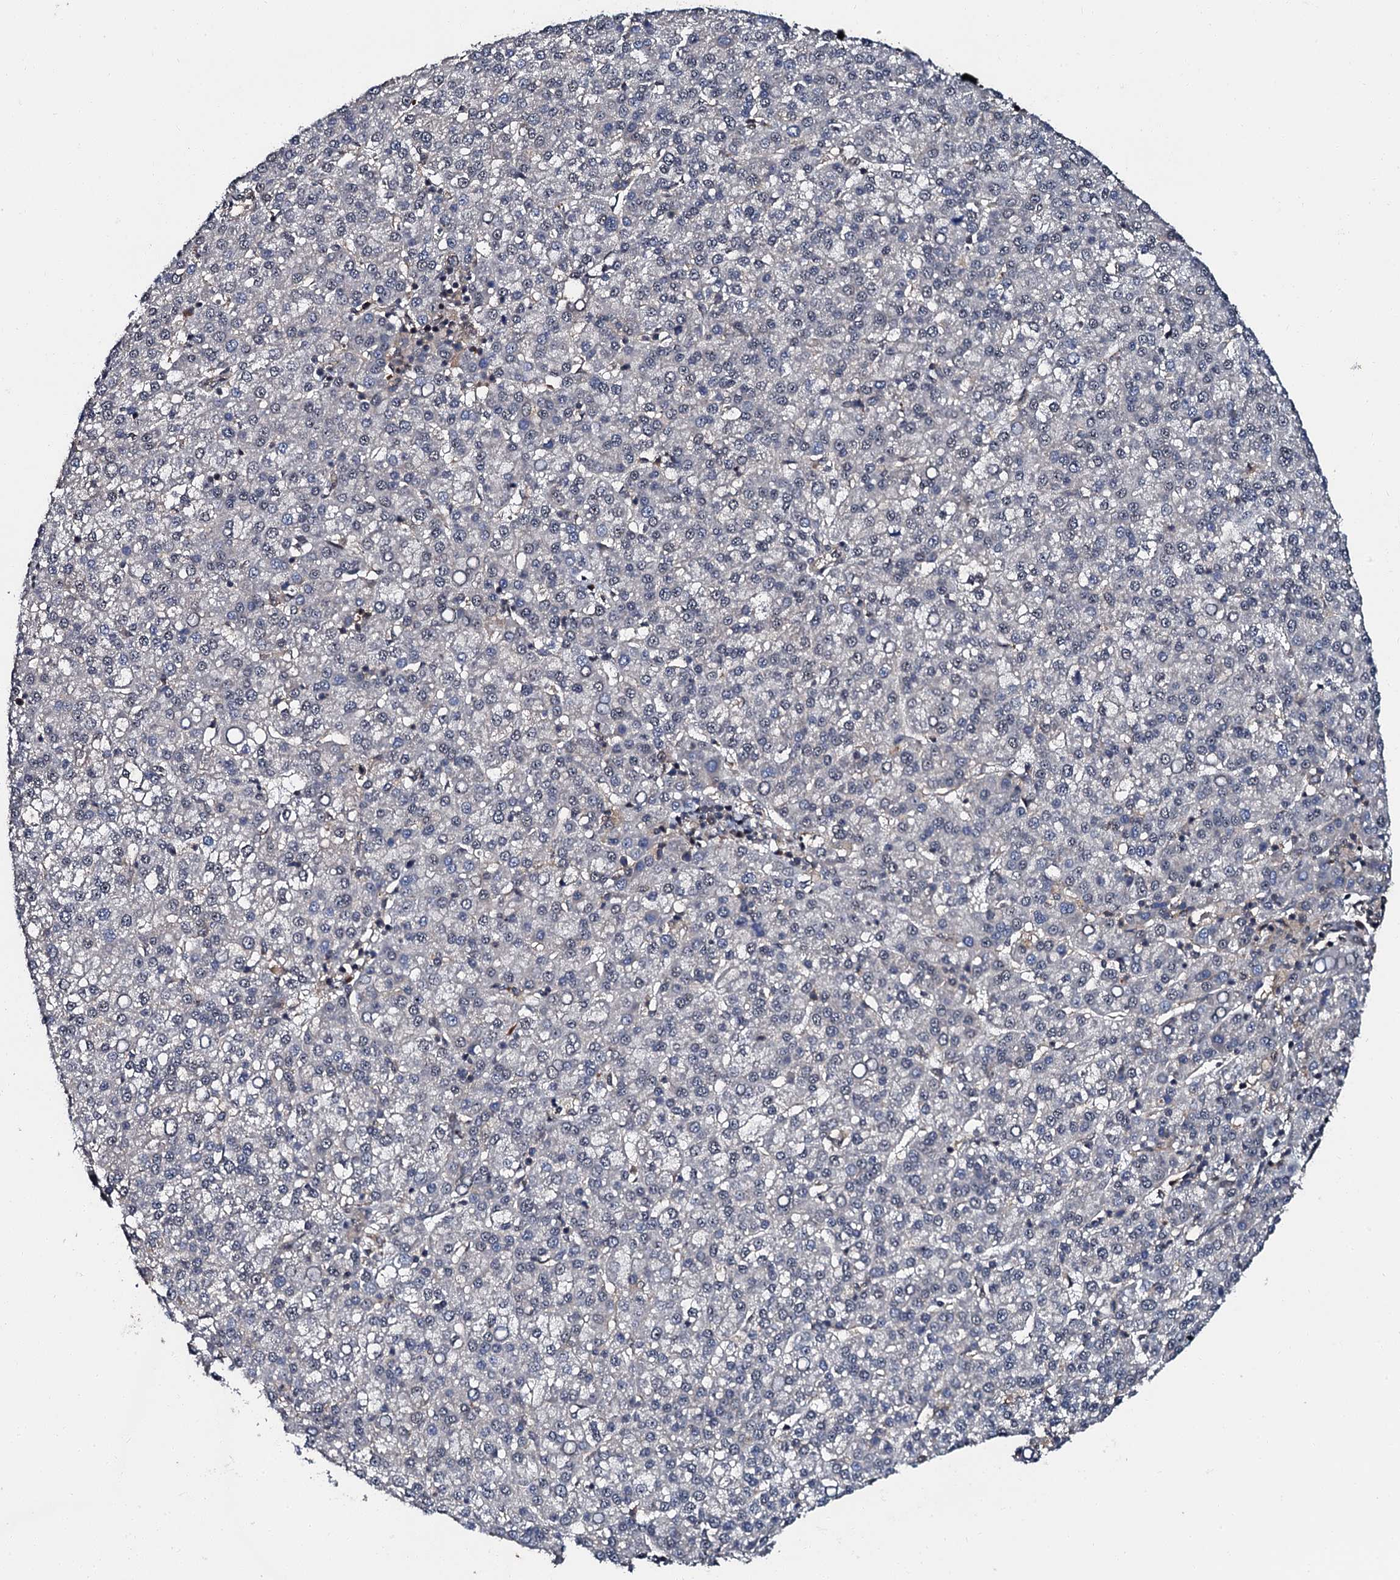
{"staining": {"intensity": "negative", "quantity": "none", "location": "none"}, "tissue": "liver cancer", "cell_type": "Tumor cells", "image_type": "cancer", "snomed": [{"axis": "morphology", "description": "Carcinoma, Hepatocellular, NOS"}, {"axis": "topography", "description": "Liver"}], "caption": "Immunohistochemistry (IHC) of liver cancer demonstrates no expression in tumor cells.", "gene": "N4BP1", "patient": {"sex": "female", "age": 58}}